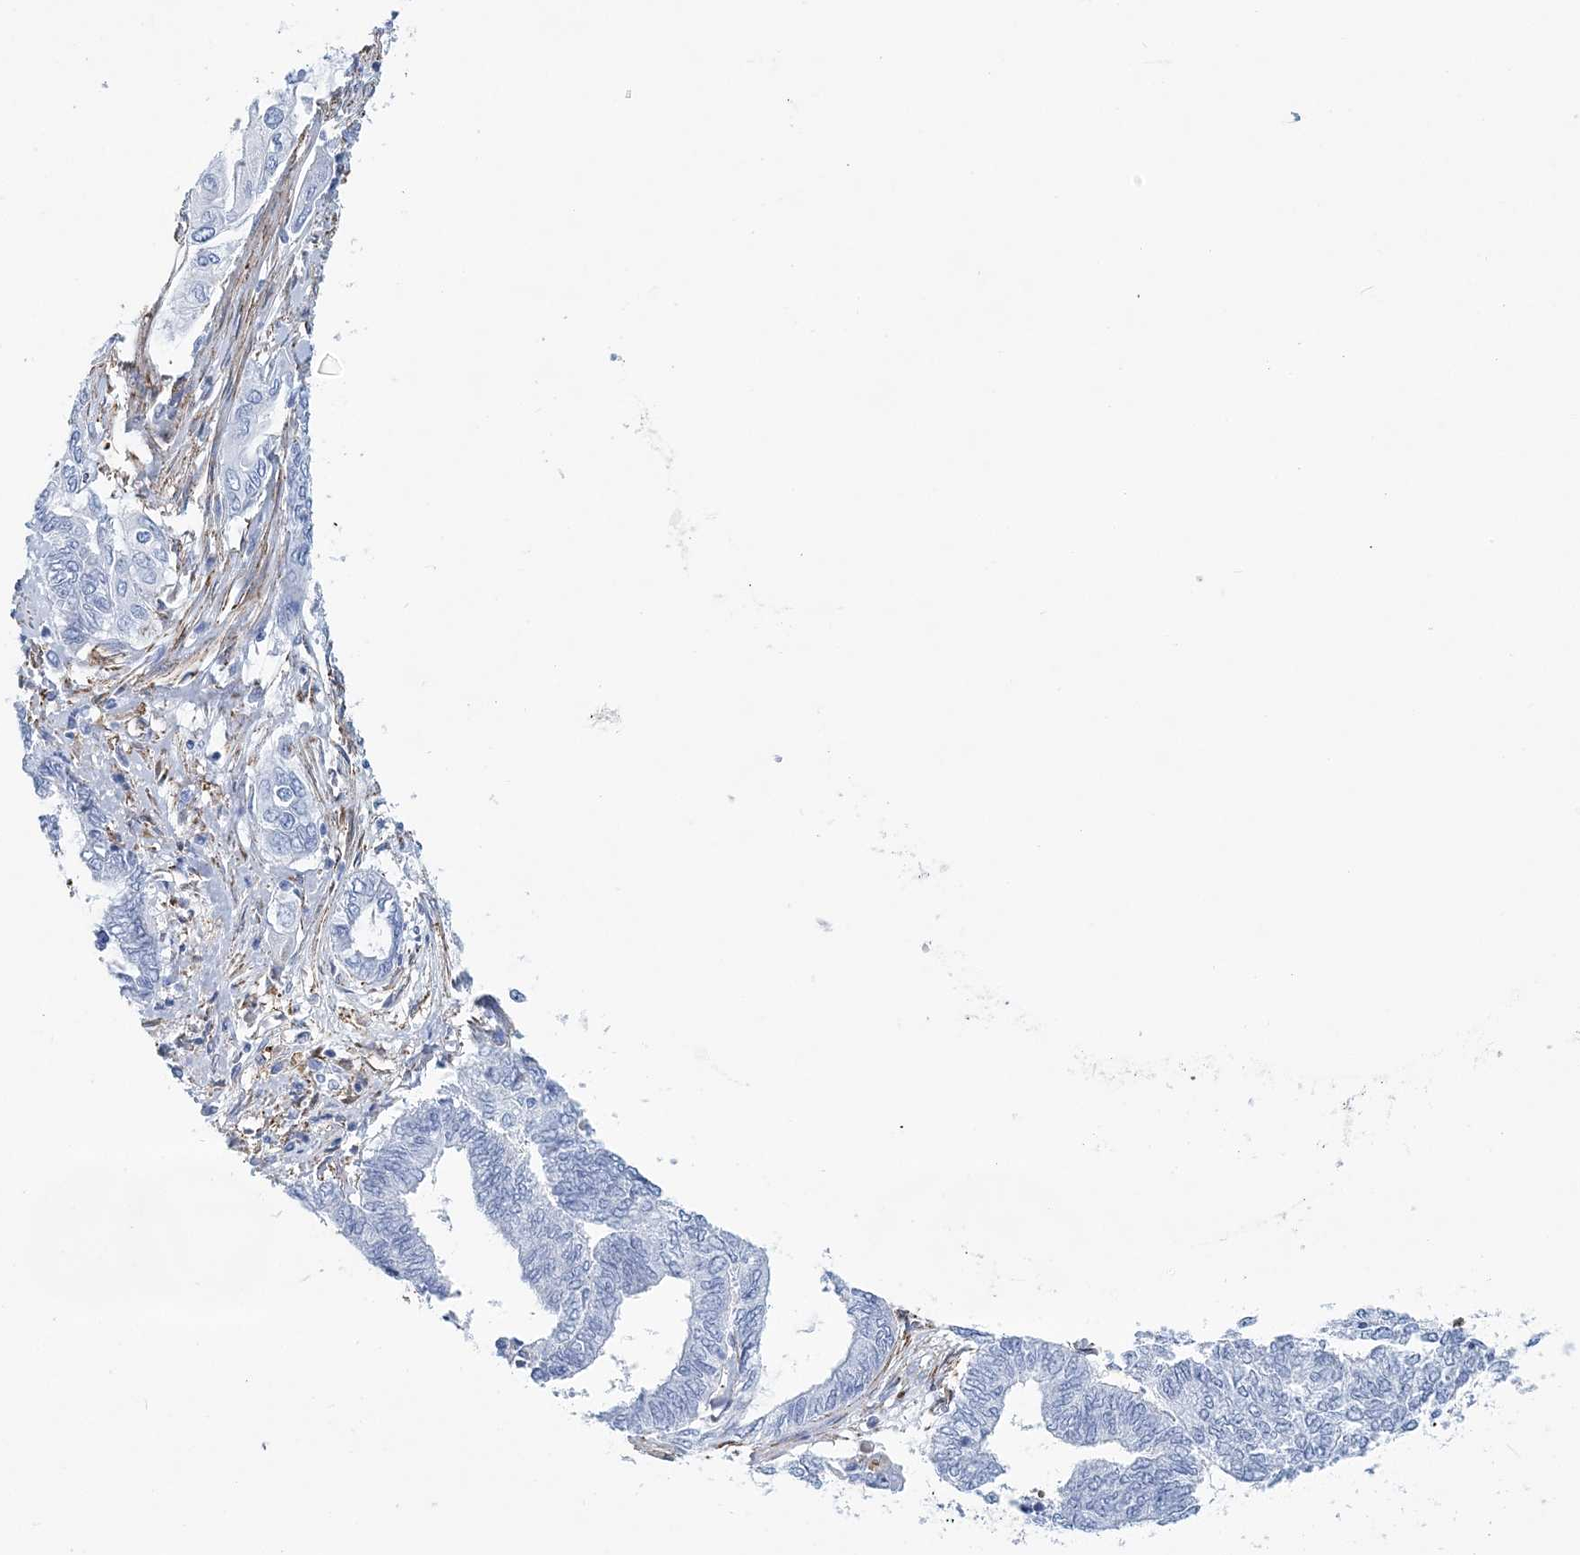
{"staining": {"intensity": "negative", "quantity": "none", "location": "none"}, "tissue": "cervical cancer", "cell_type": "Tumor cells", "image_type": "cancer", "snomed": [{"axis": "morphology", "description": "Squamous cell carcinoma, NOS"}, {"axis": "topography", "description": "Cervix"}], "caption": "There is no significant staining in tumor cells of cervical cancer.", "gene": "NKX6-1", "patient": {"sex": "female", "age": 35}}